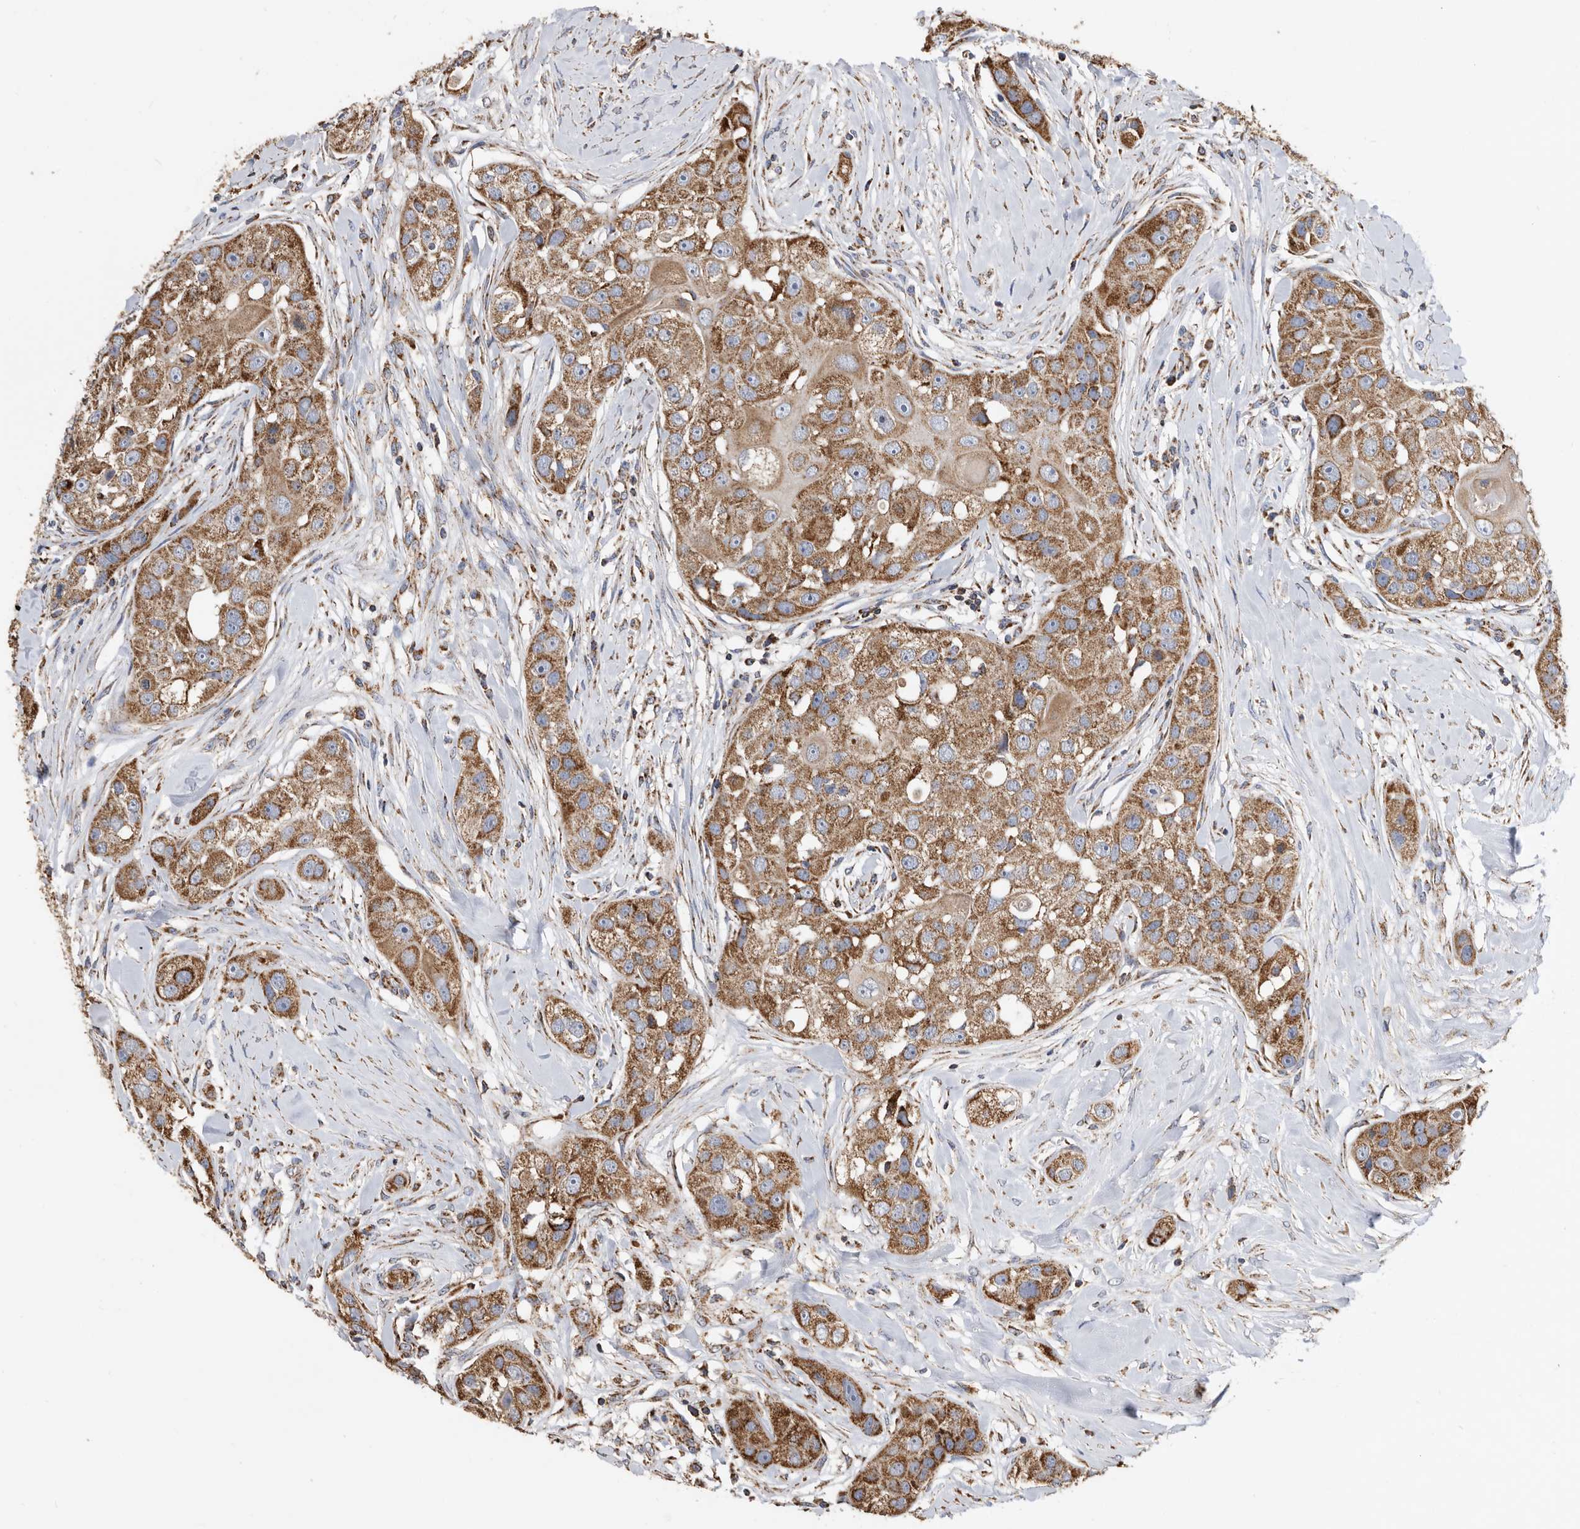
{"staining": {"intensity": "moderate", "quantity": ">75%", "location": "cytoplasmic/membranous"}, "tissue": "head and neck cancer", "cell_type": "Tumor cells", "image_type": "cancer", "snomed": [{"axis": "morphology", "description": "Normal tissue, NOS"}, {"axis": "morphology", "description": "Squamous cell carcinoma, NOS"}, {"axis": "topography", "description": "Skeletal muscle"}, {"axis": "topography", "description": "Head-Neck"}], "caption": "Approximately >75% of tumor cells in squamous cell carcinoma (head and neck) show moderate cytoplasmic/membranous protein positivity as visualized by brown immunohistochemical staining.", "gene": "WFDC1", "patient": {"sex": "male", "age": 51}}